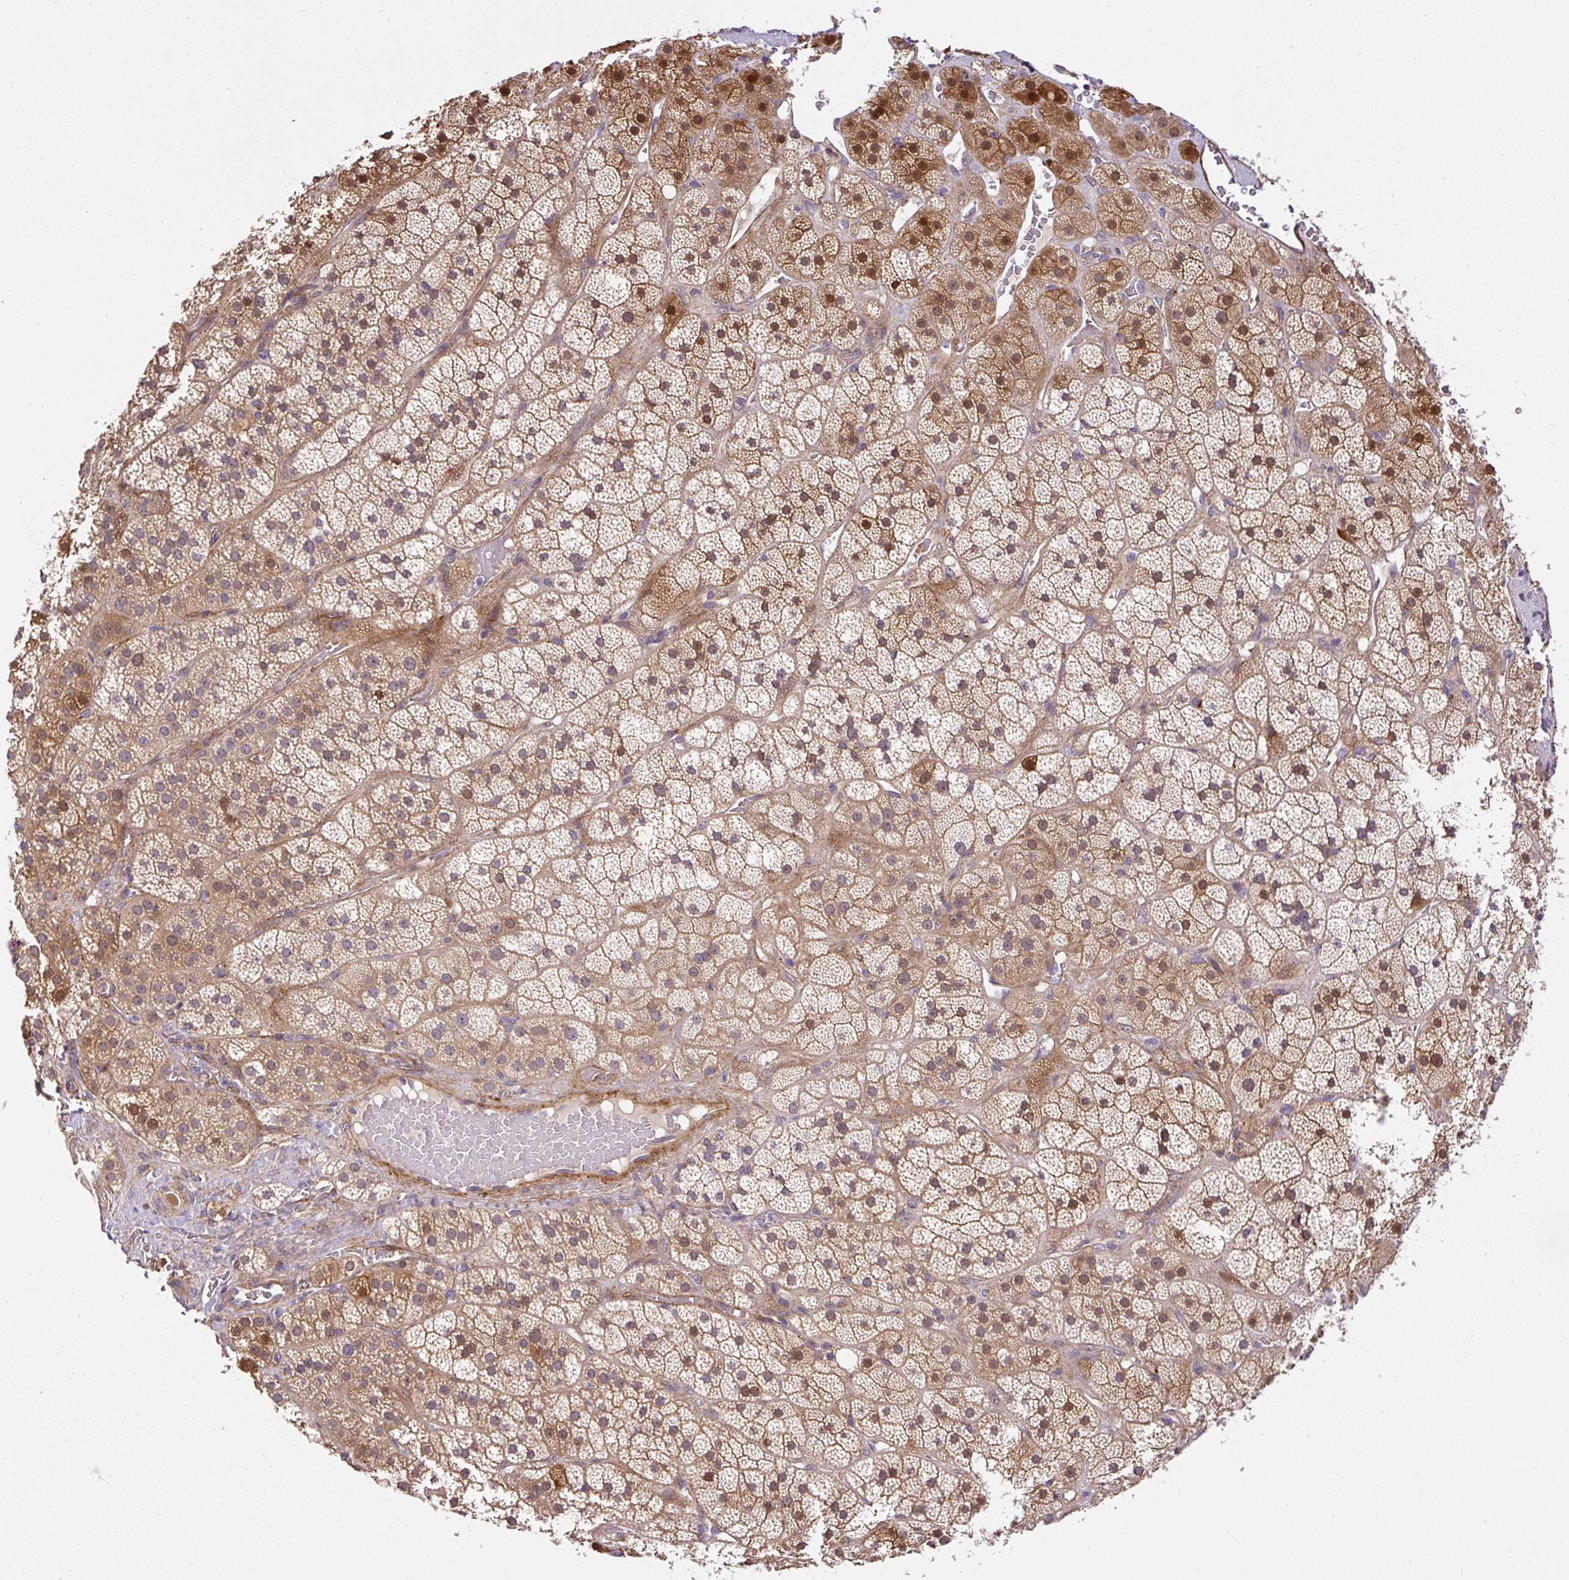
{"staining": {"intensity": "moderate", "quantity": "25%-75%", "location": "cytoplasmic/membranous,nuclear"}, "tissue": "adrenal gland", "cell_type": "Glandular cells", "image_type": "normal", "snomed": [{"axis": "morphology", "description": "Normal tissue, NOS"}, {"axis": "topography", "description": "Adrenal gland"}], "caption": "Immunohistochemical staining of benign adrenal gland displays 25%-75% levels of moderate cytoplasmic/membranous,nuclear protein expression in about 25%-75% of glandular cells.", "gene": "RNF170", "patient": {"sex": "male", "age": 57}}